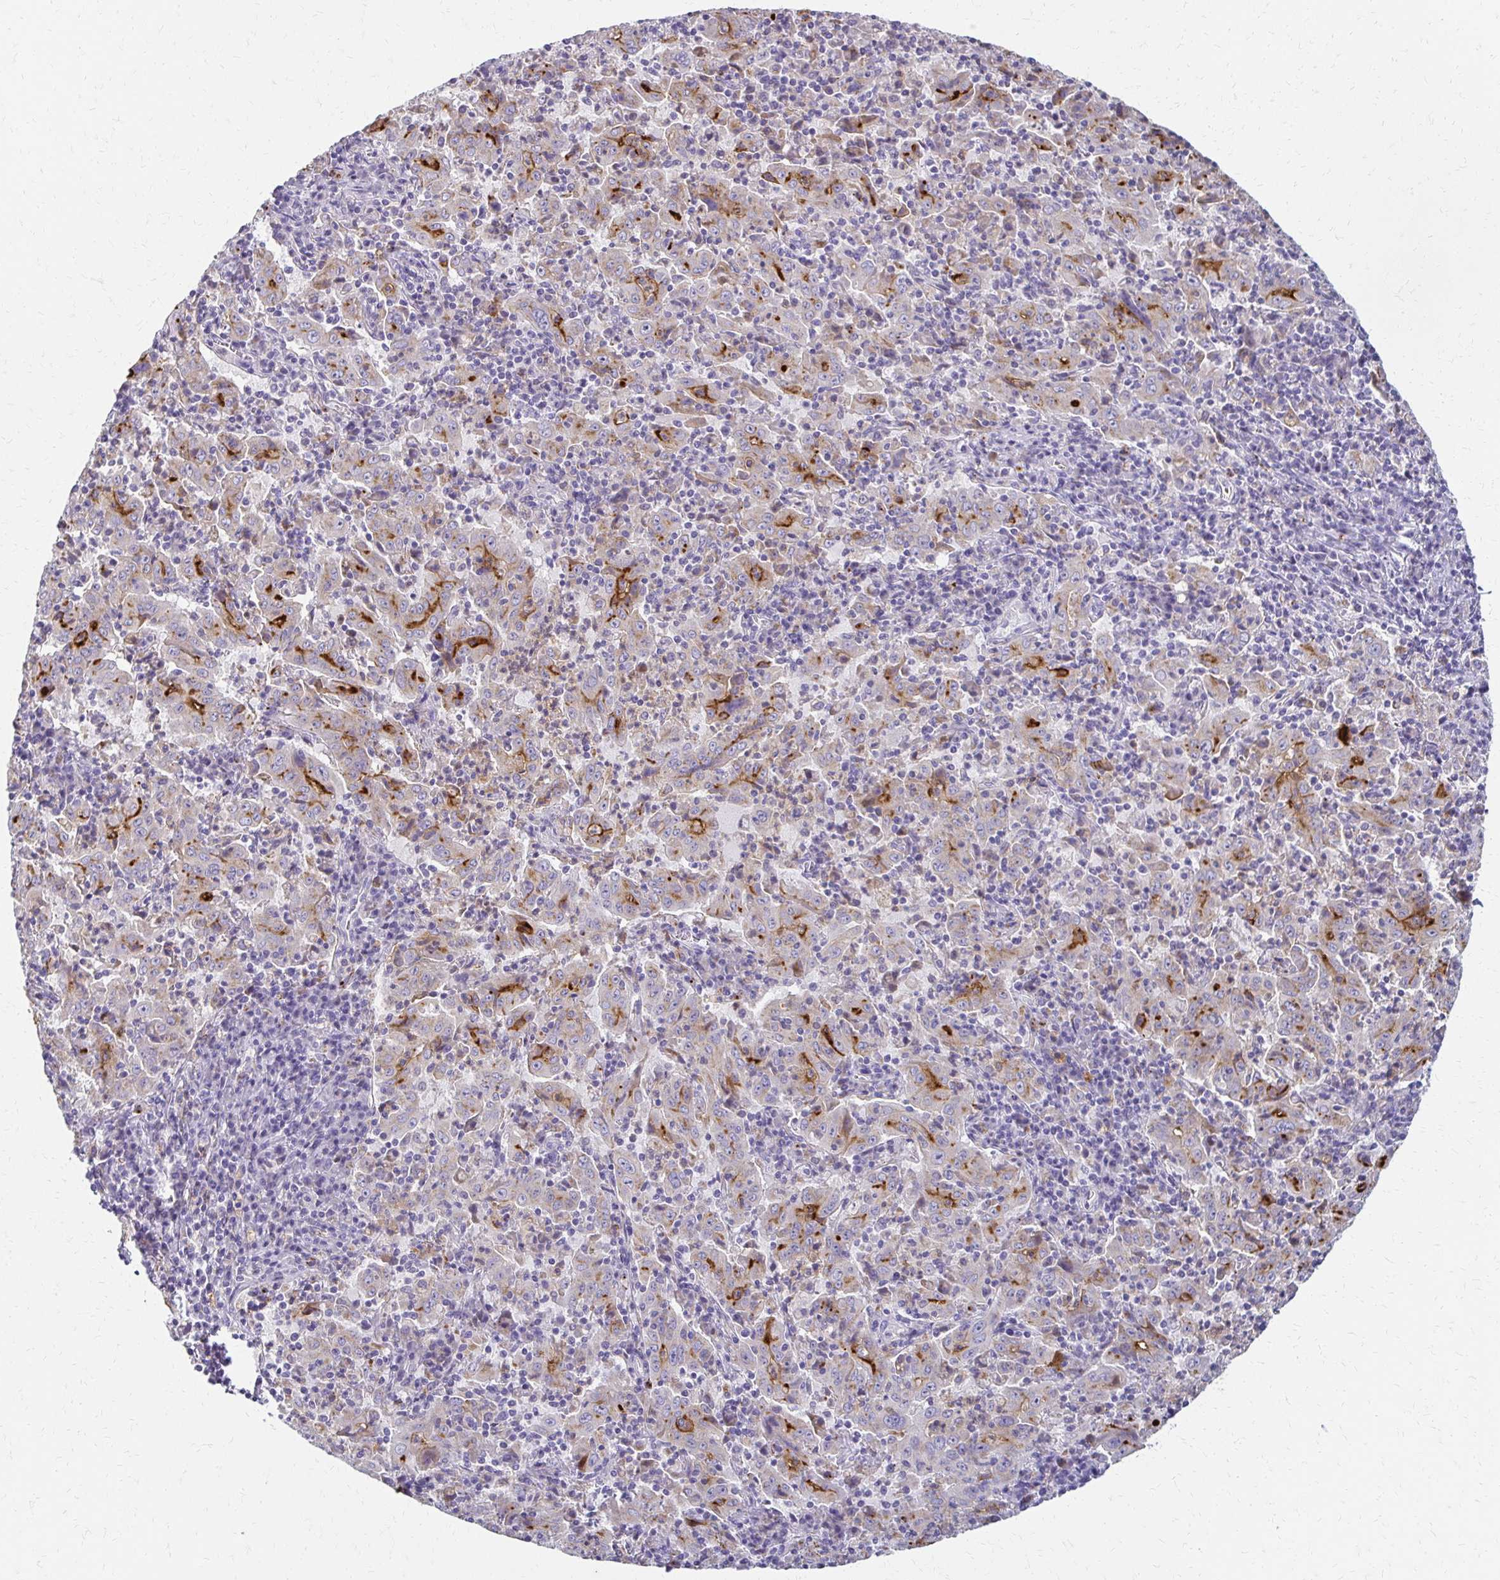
{"staining": {"intensity": "moderate", "quantity": "<25%", "location": "cytoplasmic/membranous"}, "tissue": "pancreatic cancer", "cell_type": "Tumor cells", "image_type": "cancer", "snomed": [{"axis": "morphology", "description": "Adenocarcinoma, NOS"}, {"axis": "topography", "description": "Pancreas"}], "caption": "A brown stain highlights moderate cytoplasmic/membranous expression of a protein in adenocarcinoma (pancreatic) tumor cells. Immunohistochemistry (ihc) stains the protein in brown and the nuclei are stained blue.", "gene": "BBS12", "patient": {"sex": "male", "age": 63}}